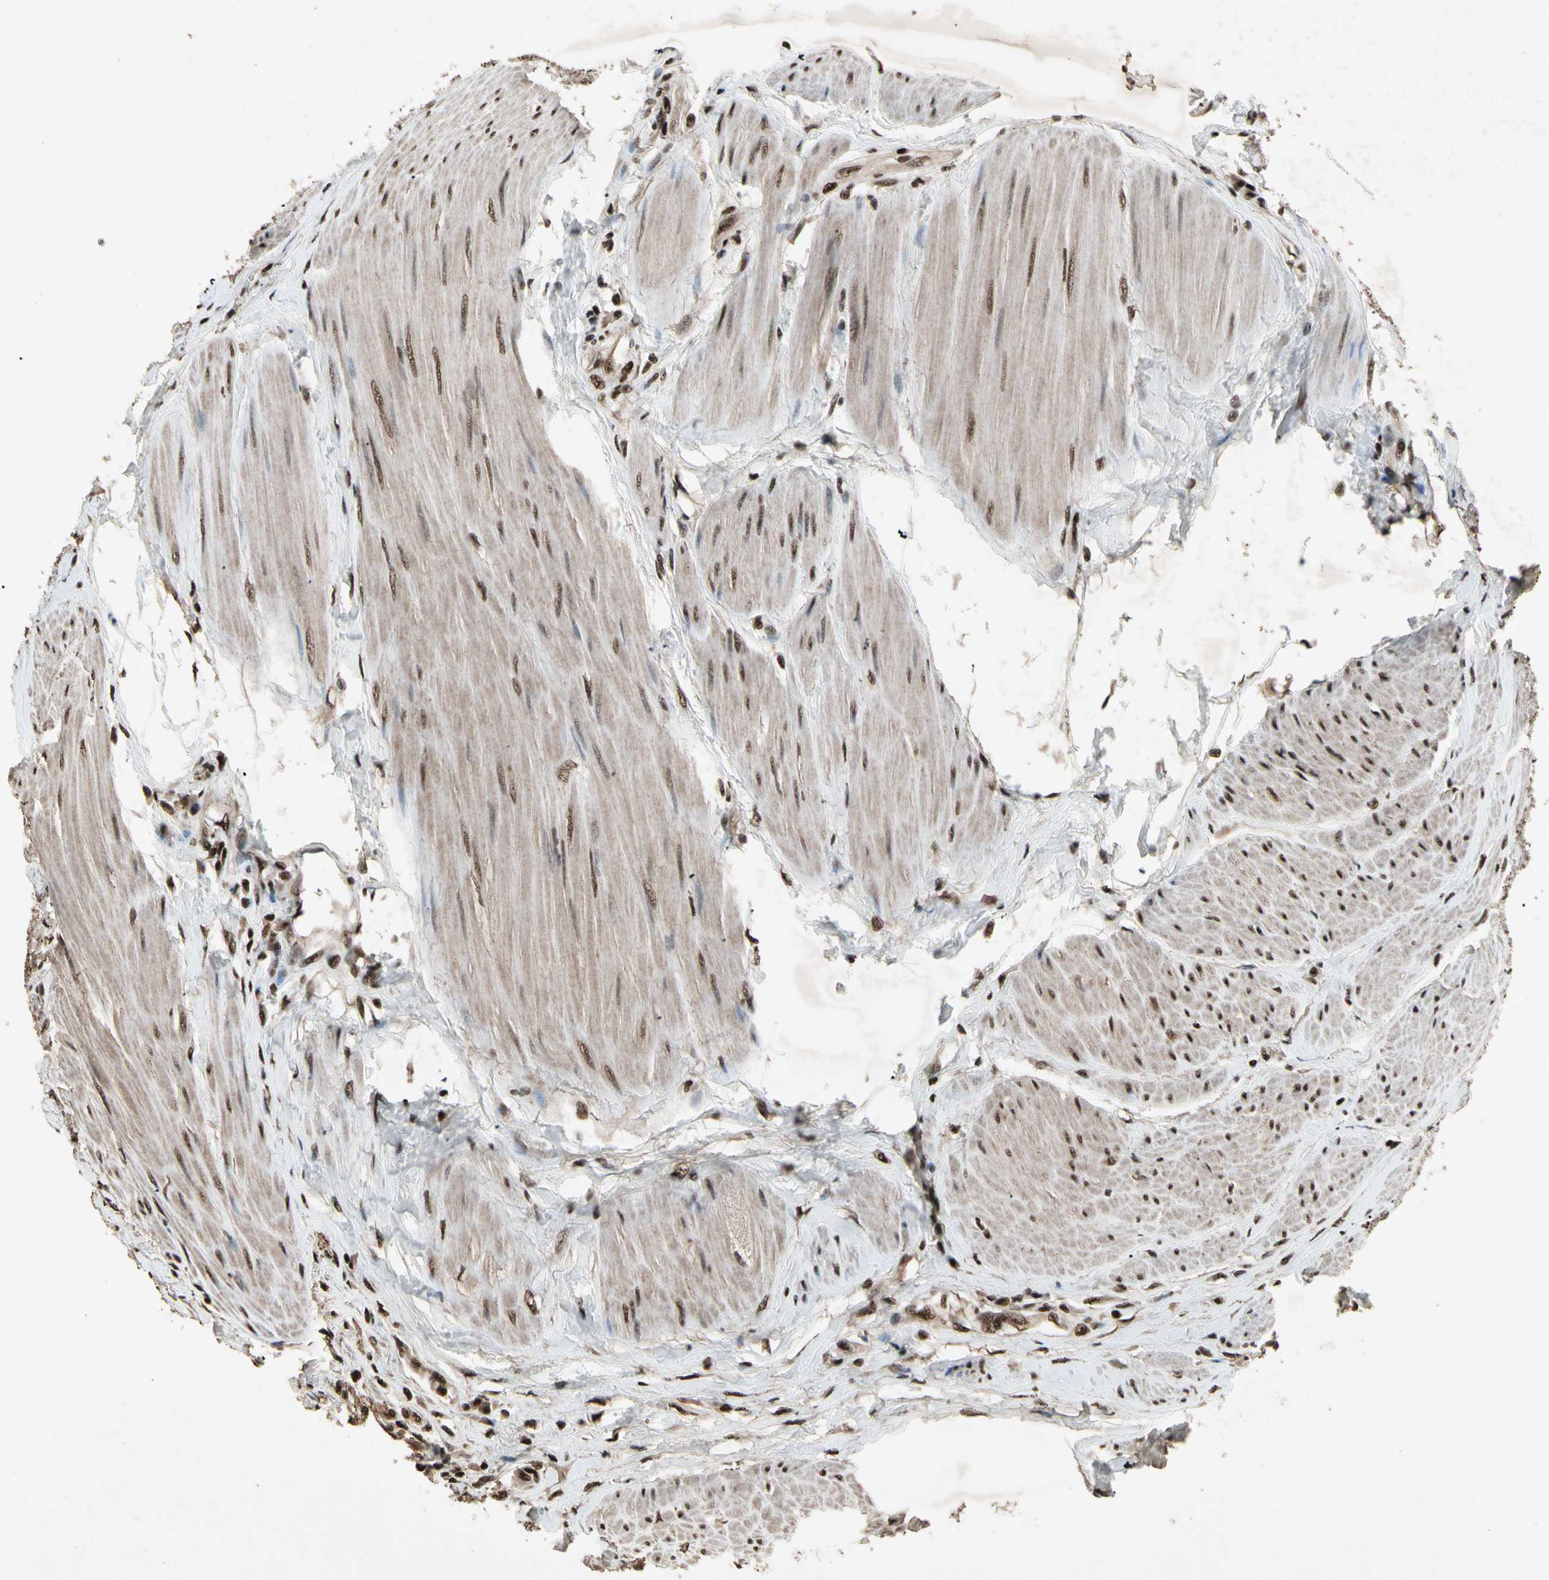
{"staining": {"intensity": "moderate", "quantity": ">75%", "location": "nuclear"}, "tissue": "colorectal cancer", "cell_type": "Tumor cells", "image_type": "cancer", "snomed": [{"axis": "morphology", "description": "Adenocarcinoma, NOS"}, {"axis": "topography", "description": "Rectum"}], "caption": "High-magnification brightfield microscopy of colorectal cancer stained with DAB (3,3'-diaminobenzidine) (brown) and counterstained with hematoxylin (blue). tumor cells exhibit moderate nuclear positivity is present in approximately>75% of cells. (Stains: DAB (3,3'-diaminobenzidine) in brown, nuclei in blue, Microscopy: brightfield microscopy at high magnification).", "gene": "TBX2", "patient": {"sex": "male", "age": 63}}